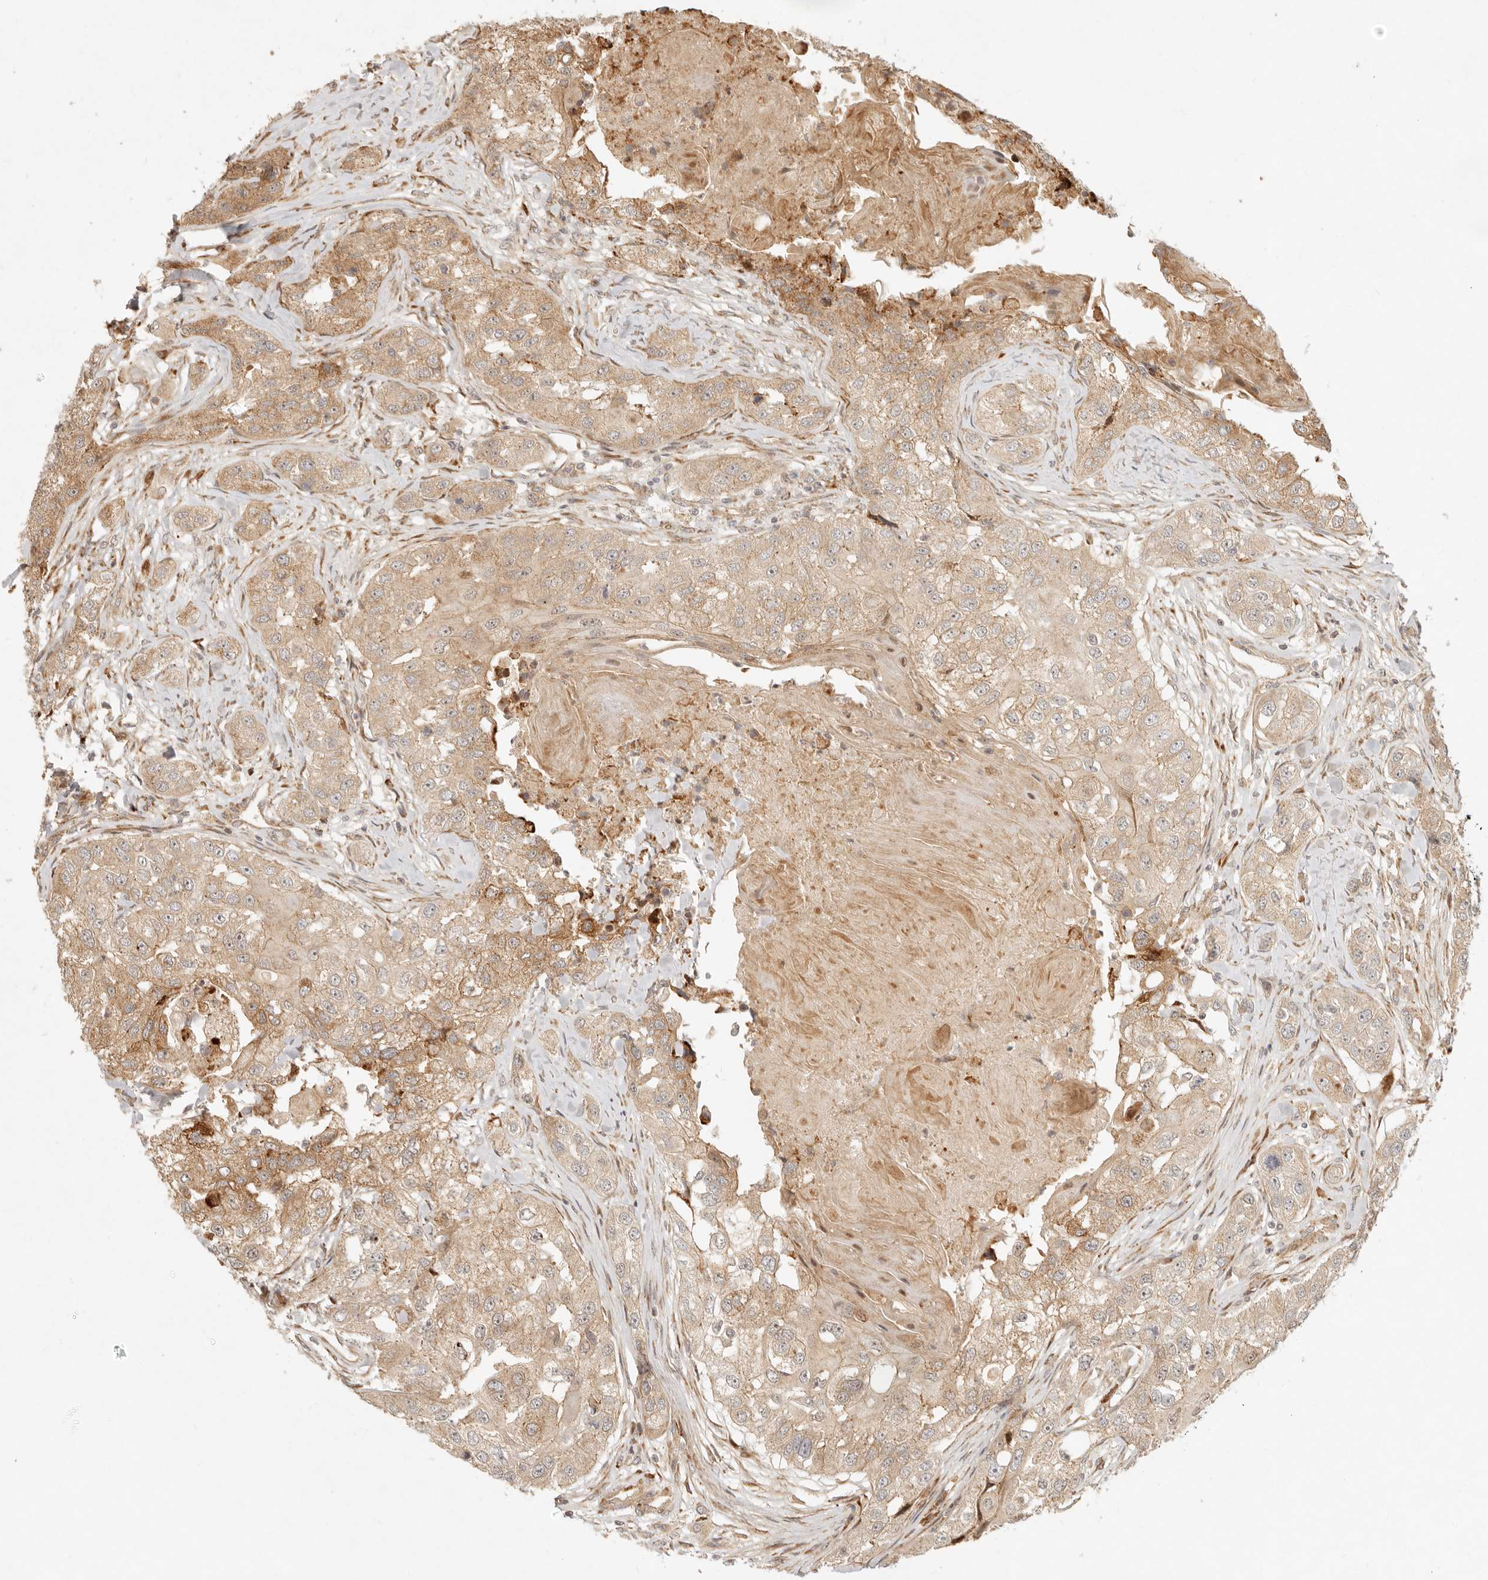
{"staining": {"intensity": "moderate", "quantity": "25%-75%", "location": "cytoplasmic/membranous"}, "tissue": "head and neck cancer", "cell_type": "Tumor cells", "image_type": "cancer", "snomed": [{"axis": "morphology", "description": "Normal tissue, NOS"}, {"axis": "morphology", "description": "Squamous cell carcinoma, NOS"}, {"axis": "topography", "description": "Skeletal muscle"}, {"axis": "topography", "description": "Head-Neck"}], "caption": "Head and neck cancer (squamous cell carcinoma) stained for a protein (brown) shows moderate cytoplasmic/membranous positive positivity in about 25%-75% of tumor cells.", "gene": "KLHL38", "patient": {"sex": "male", "age": 51}}